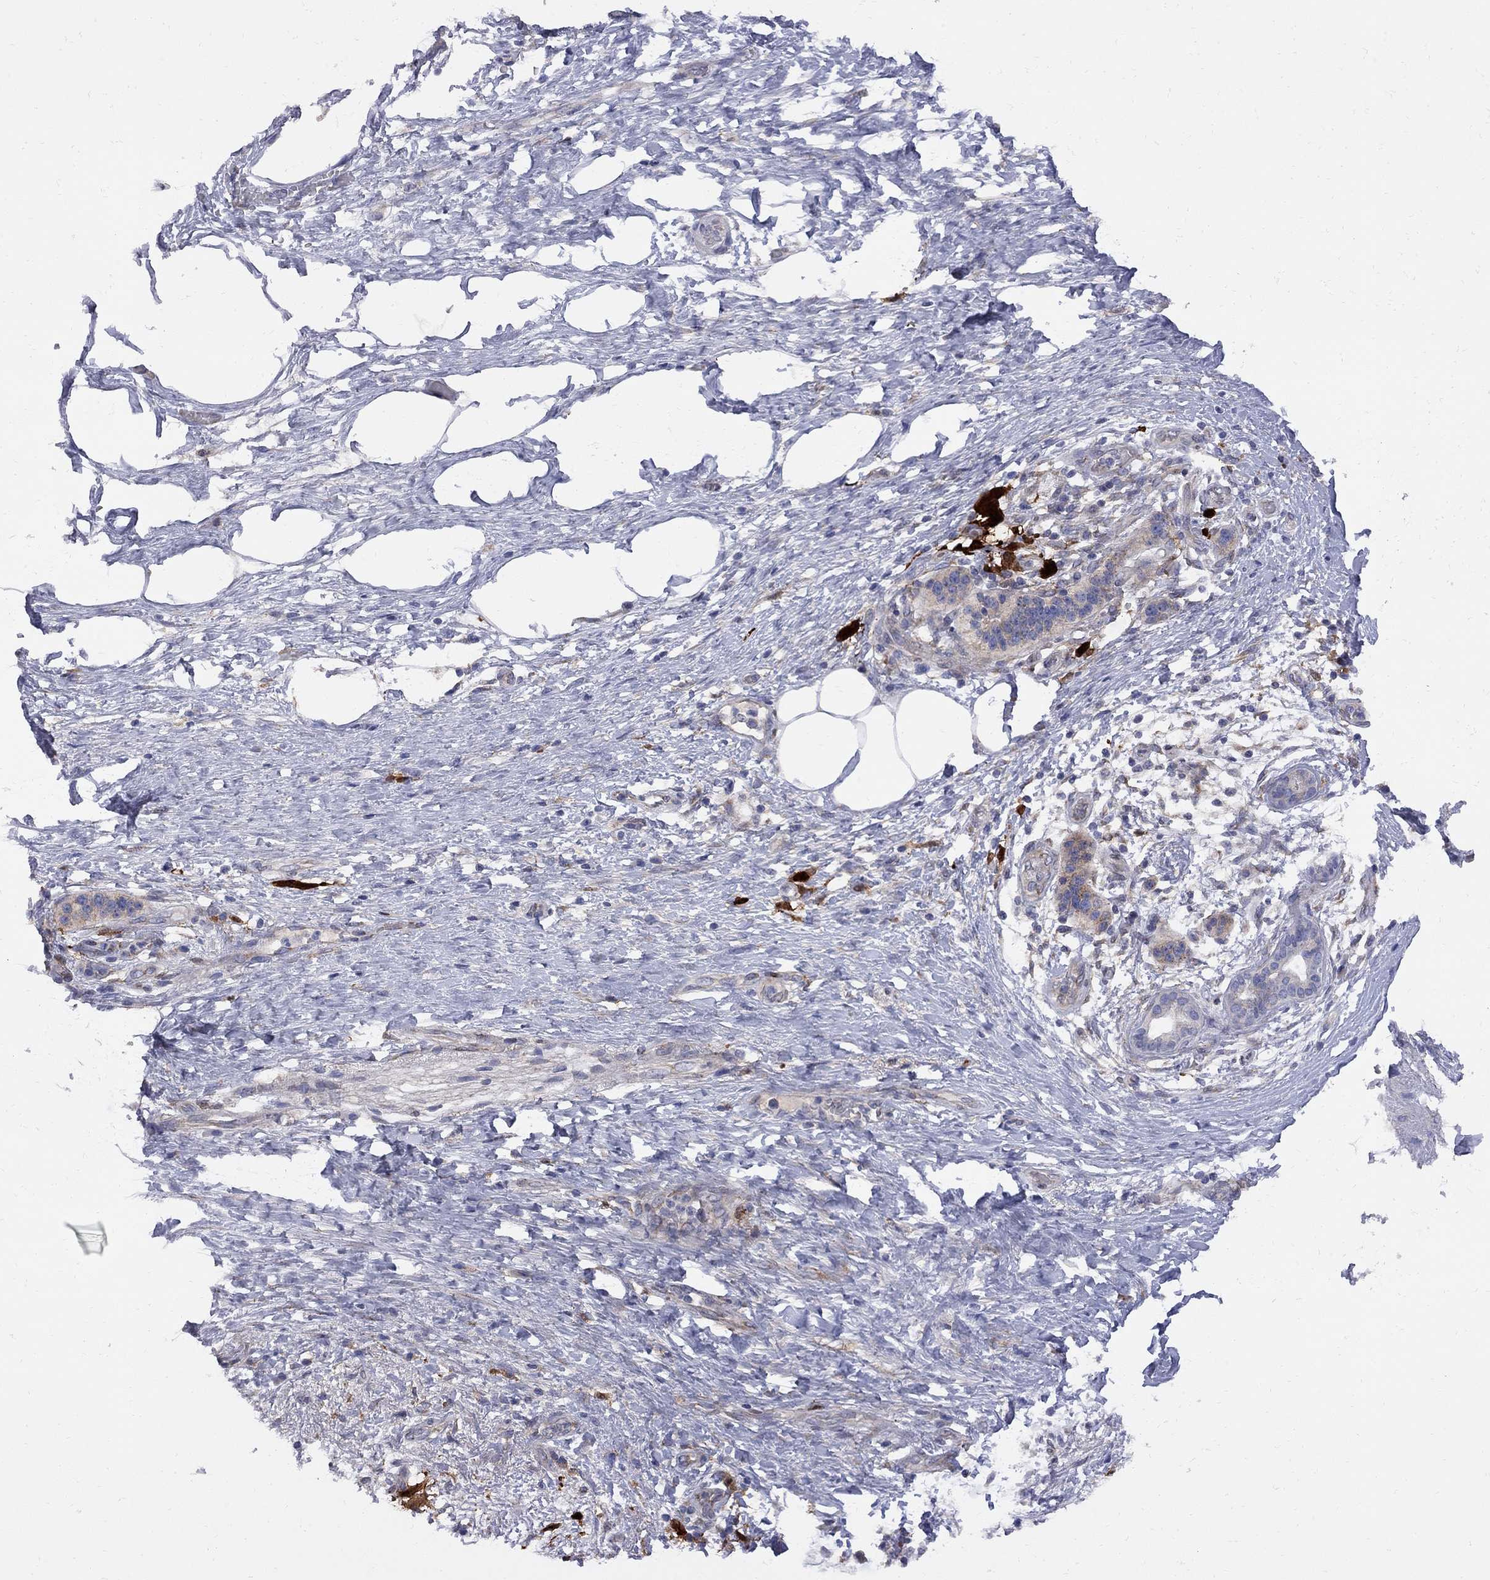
{"staining": {"intensity": "weak", "quantity": "25%-75%", "location": "cytoplasmic/membranous"}, "tissue": "pancreatic cancer", "cell_type": "Tumor cells", "image_type": "cancer", "snomed": [{"axis": "morphology", "description": "Adenocarcinoma, NOS"}, {"axis": "topography", "description": "Pancreas"}], "caption": "A brown stain labels weak cytoplasmic/membranous expression of a protein in pancreatic cancer (adenocarcinoma) tumor cells. The protein is stained brown, and the nuclei are stained in blue (DAB (3,3'-diaminobenzidine) IHC with brightfield microscopy, high magnification).", "gene": "MTHFR", "patient": {"sex": "female", "age": 72}}